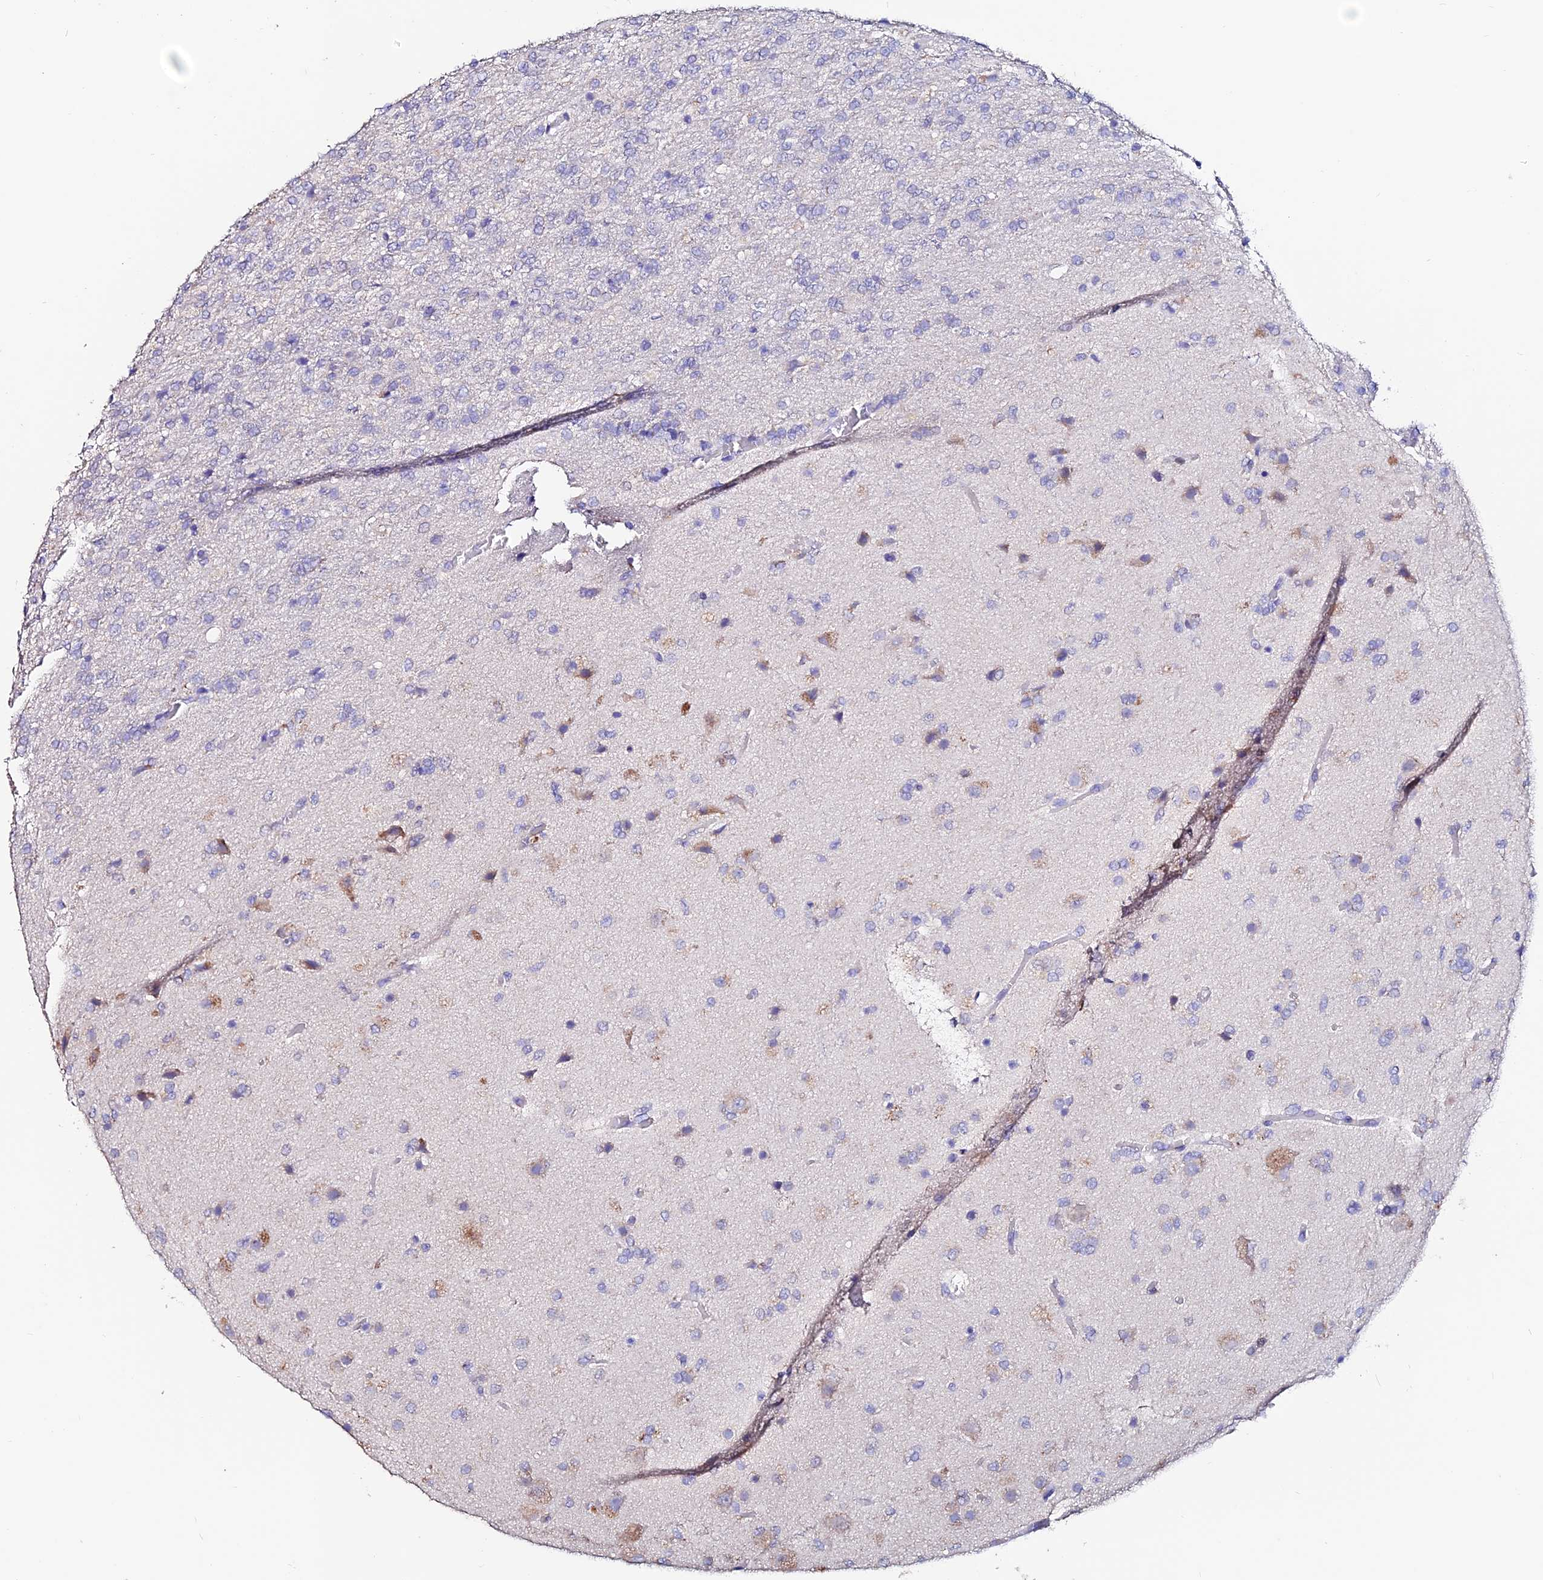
{"staining": {"intensity": "negative", "quantity": "none", "location": "none"}, "tissue": "glioma", "cell_type": "Tumor cells", "image_type": "cancer", "snomed": [{"axis": "morphology", "description": "Glioma, malignant, High grade"}, {"axis": "topography", "description": "Brain"}], "caption": "IHC image of human glioma stained for a protein (brown), which reveals no positivity in tumor cells.", "gene": "ESM1", "patient": {"sex": "female", "age": 74}}